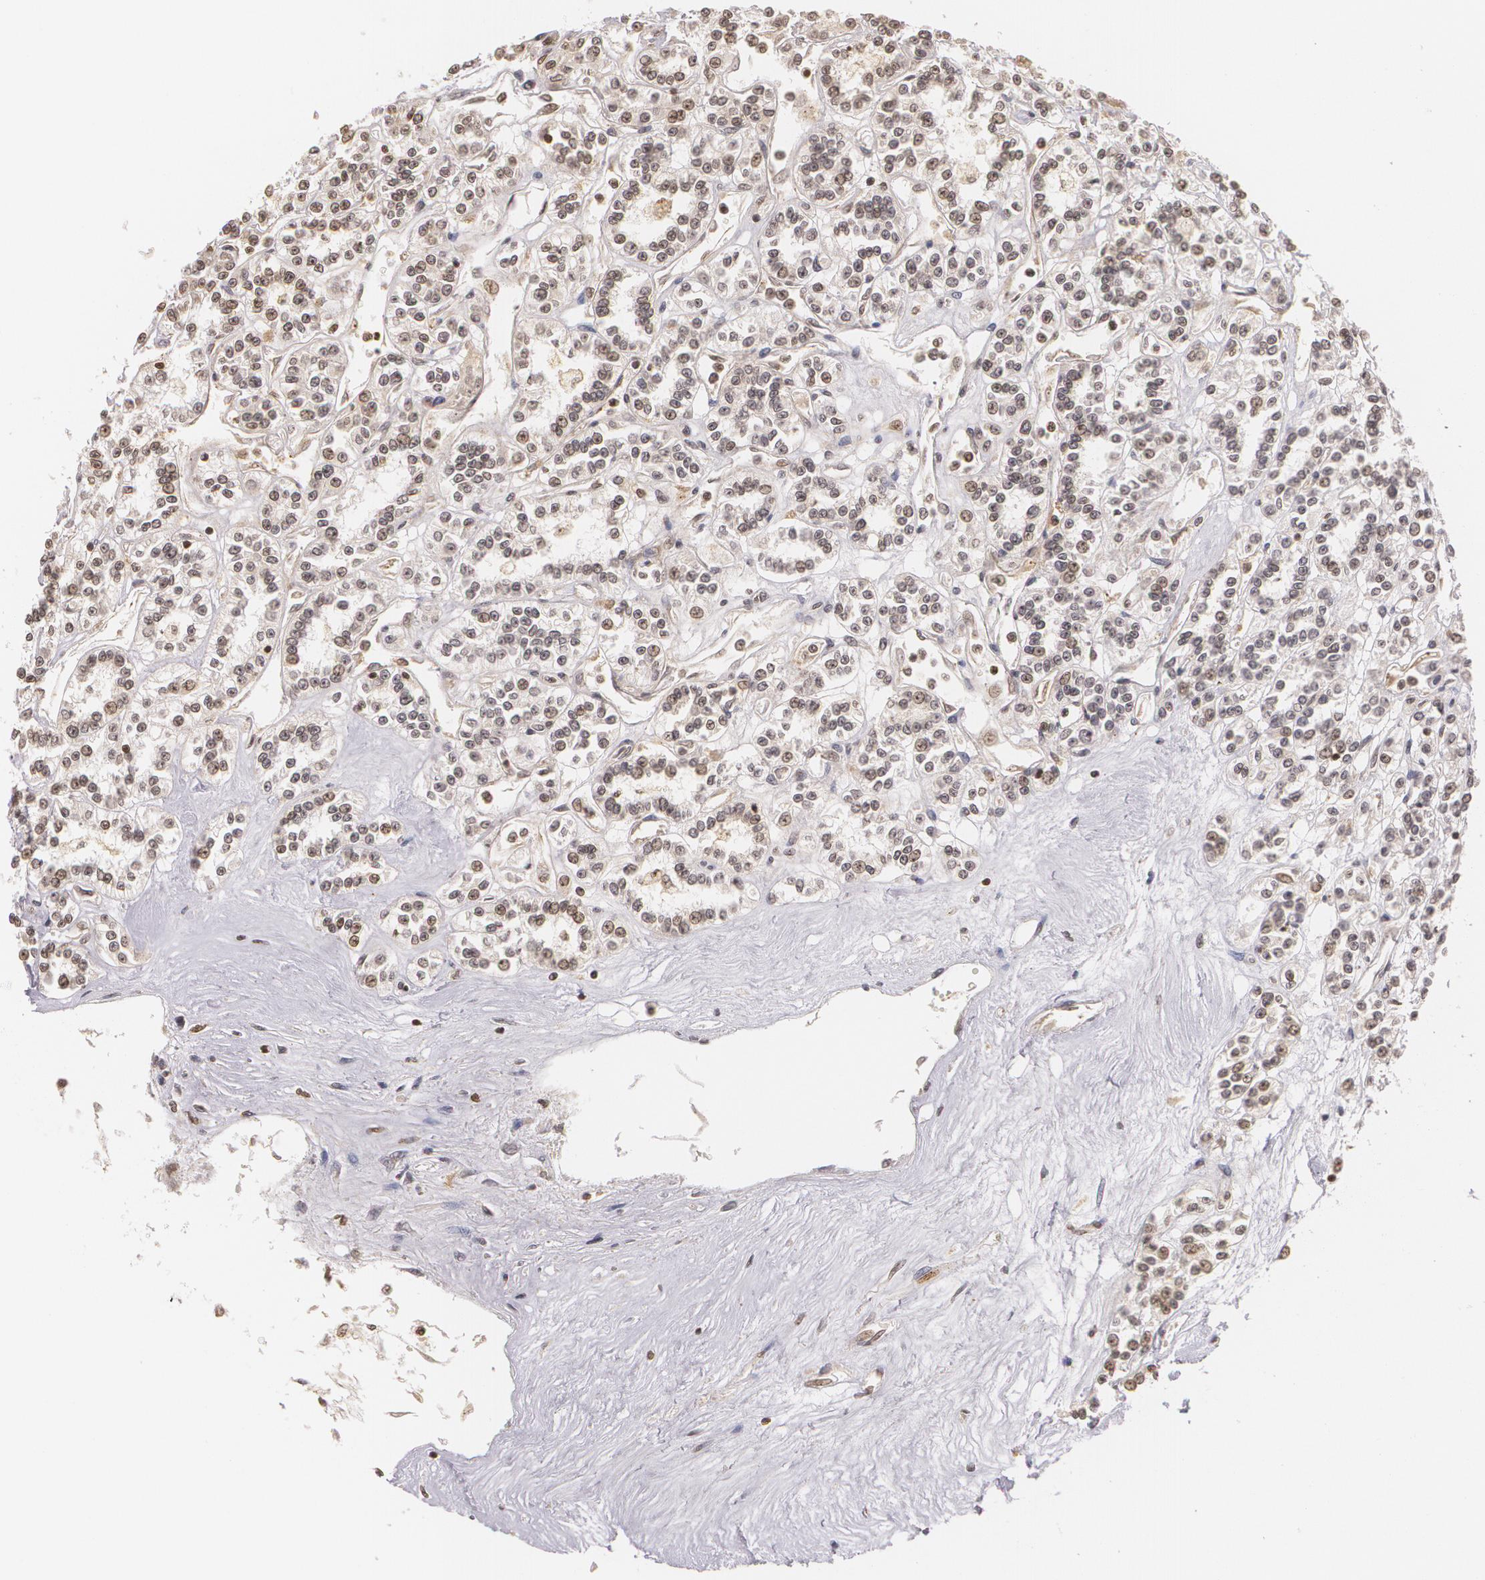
{"staining": {"intensity": "weak", "quantity": "25%-75%", "location": "cytoplasmic/membranous,nuclear"}, "tissue": "renal cancer", "cell_type": "Tumor cells", "image_type": "cancer", "snomed": [{"axis": "morphology", "description": "Adenocarcinoma, NOS"}, {"axis": "topography", "description": "Kidney"}], "caption": "Immunohistochemistry (IHC) photomicrograph of neoplastic tissue: human adenocarcinoma (renal) stained using immunohistochemistry demonstrates low levels of weak protein expression localized specifically in the cytoplasmic/membranous and nuclear of tumor cells, appearing as a cytoplasmic/membranous and nuclear brown color.", "gene": "VAV3", "patient": {"sex": "female", "age": 76}}